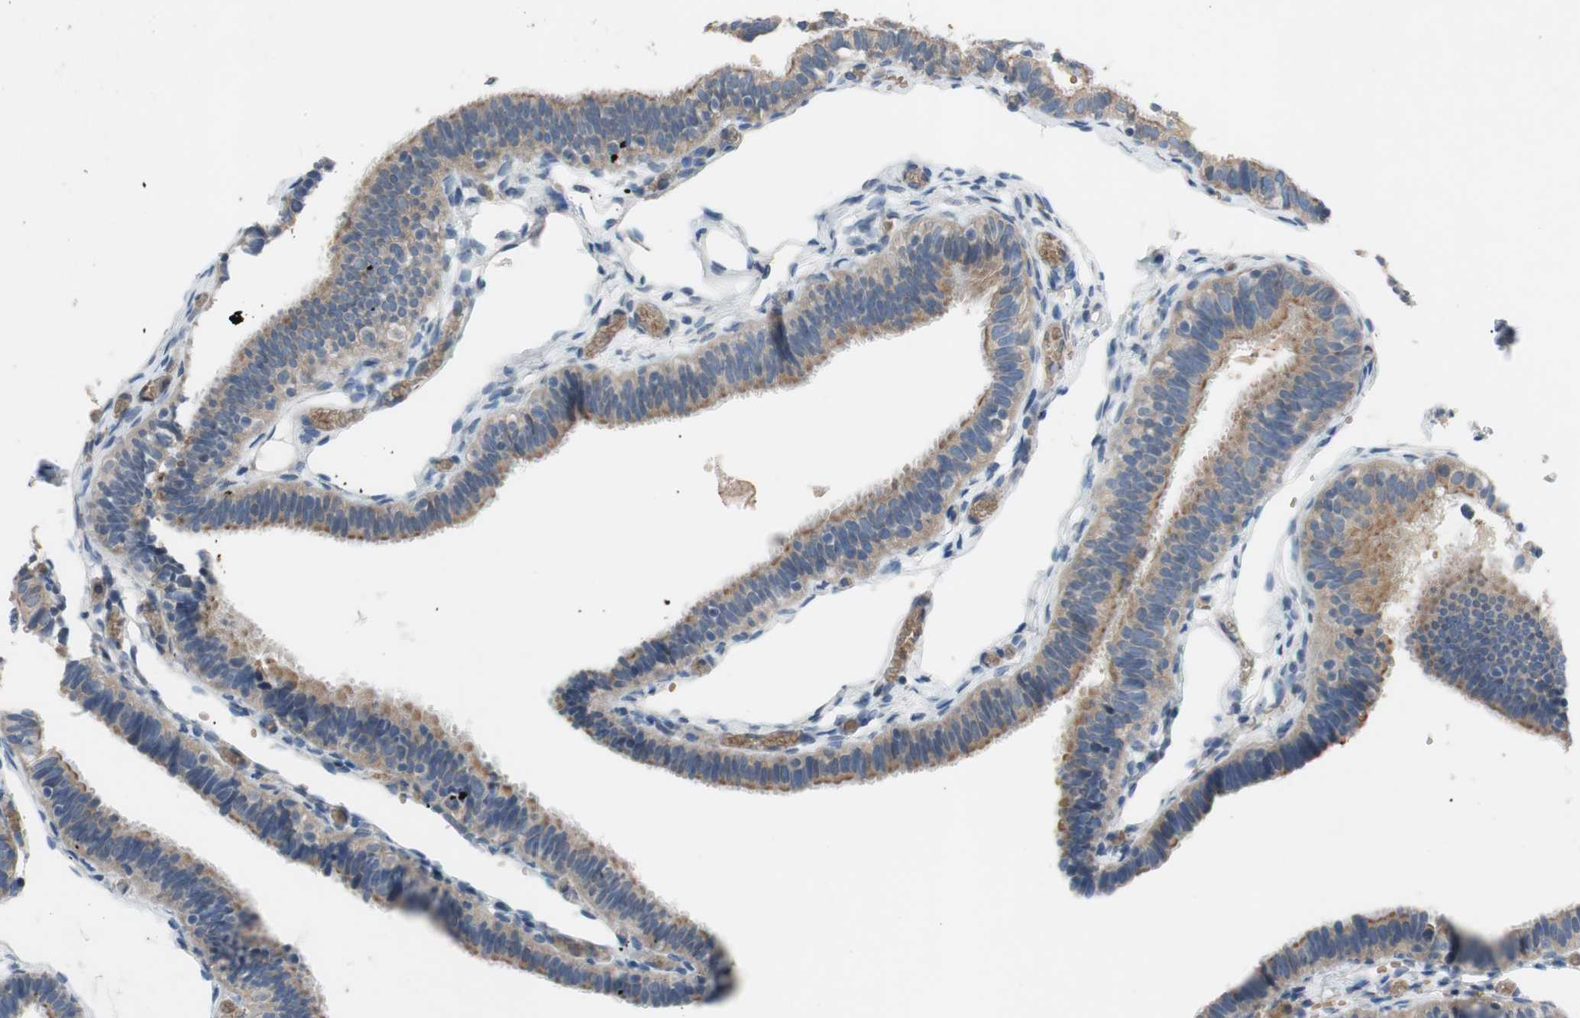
{"staining": {"intensity": "moderate", "quantity": ">75%", "location": "cytoplasmic/membranous"}, "tissue": "fallopian tube", "cell_type": "Glandular cells", "image_type": "normal", "snomed": [{"axis": "morphology", "description": "Normal tissue, NOS"}, {"axis": "topography", "description": "Fallopian tube"}], "caption": "High-magnification brightfield microscopy of benign fallopian tube stained with DAB (brown) and counterstained with hematoxylin (blue). glandular cells exhibit moderate cytoplasmic/membranous positivity is identified in about>75% of cells.", "gene": "ADD2", "patient": {"sex": "female", "age": 46}}